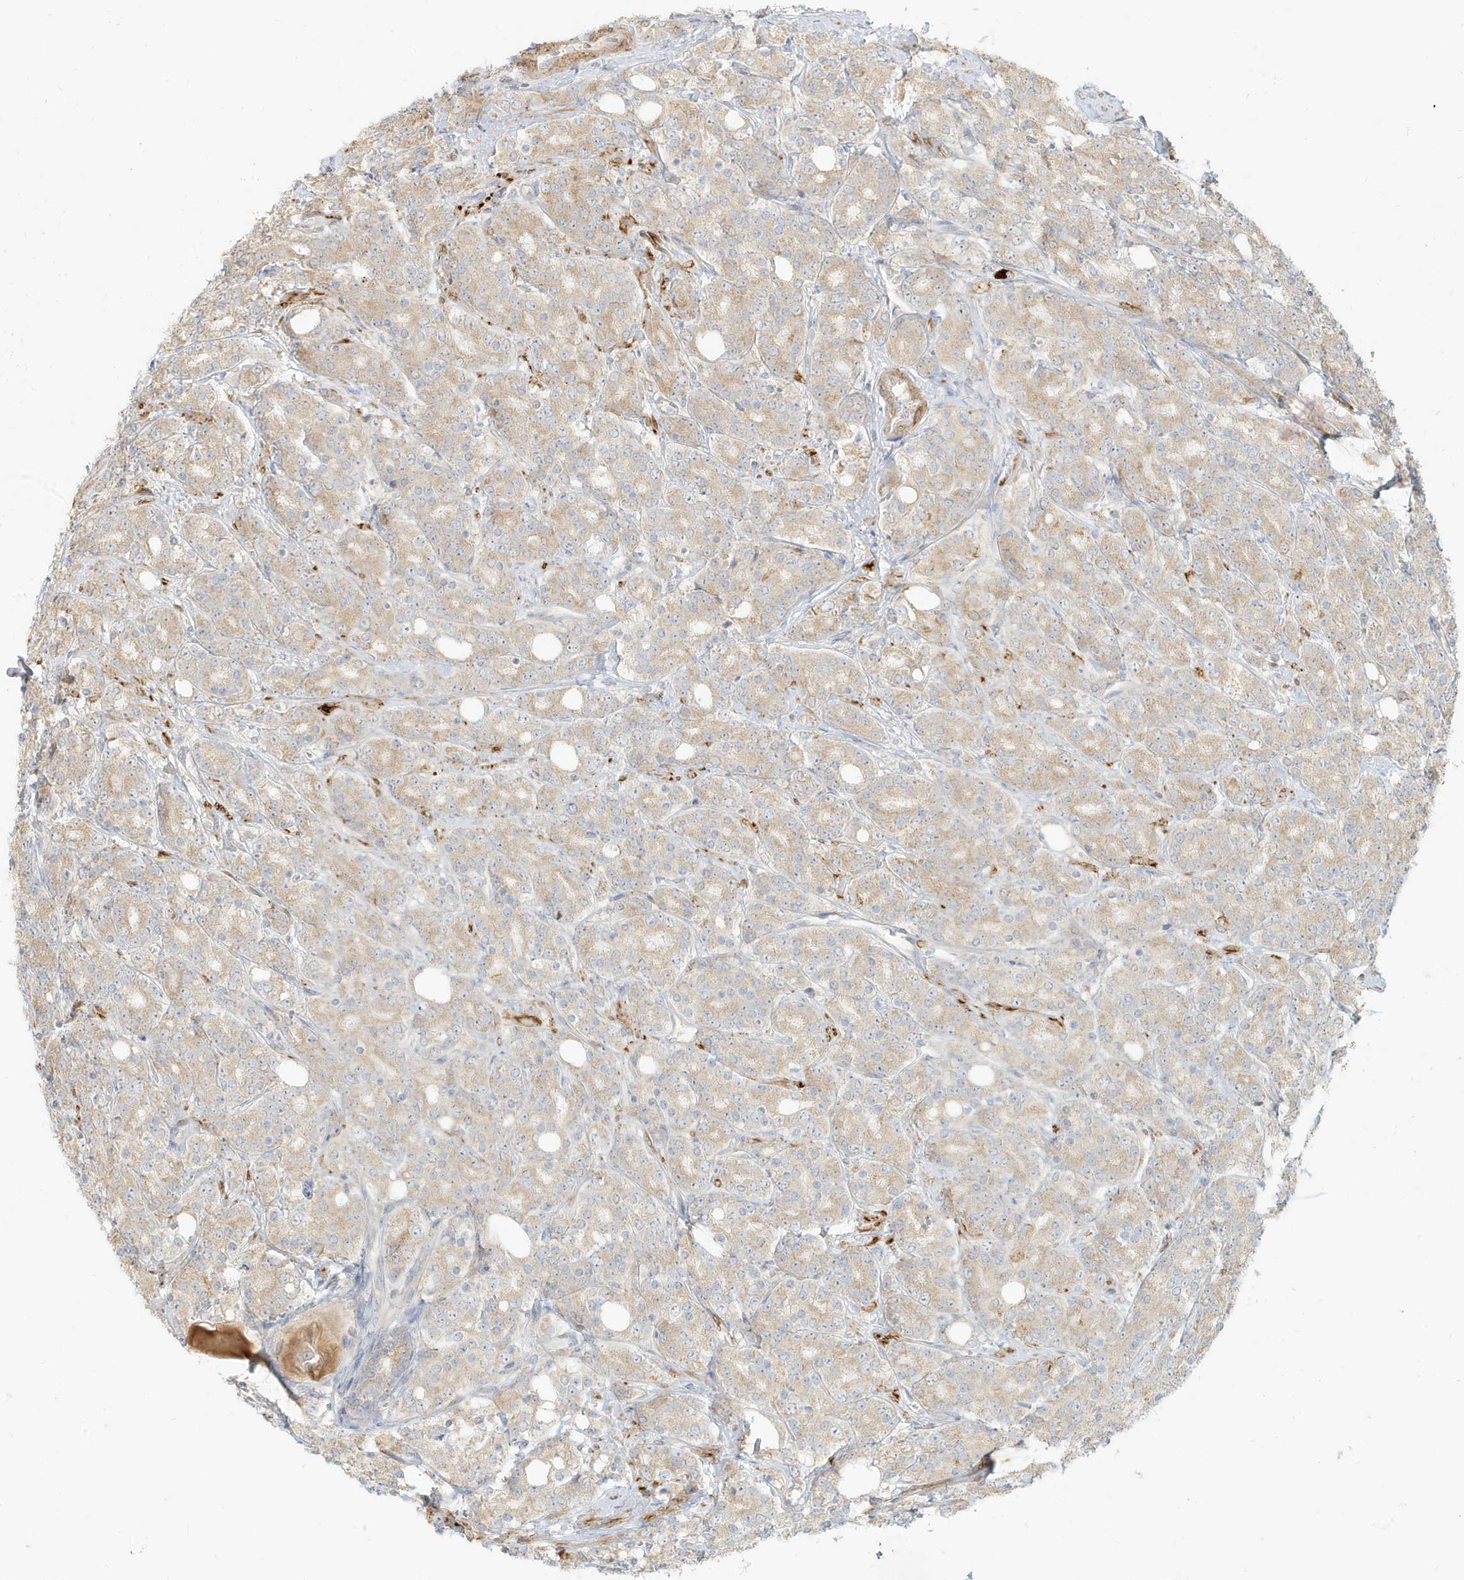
{"staining": {"intensity": "weak", "quantity": "25%-75%", "location": "cytoplasmic/membranous"}, "tissue": "prostate cancer", "cell_type": "Tumor cells", "image_type": "cancer", "snomed": [{"axis": "morphology", "description": "Adenocarcinoma, High grade"}, {"axis": "topography", "description": "Prostate"}], "caption": "Prostate cancer tissue exhibits weak cytoplasmic/membranous positivity in about 25%-75% of tumor cells", "gene": "MCOLN1", "patient": {"sex": "male", "age": 62}}